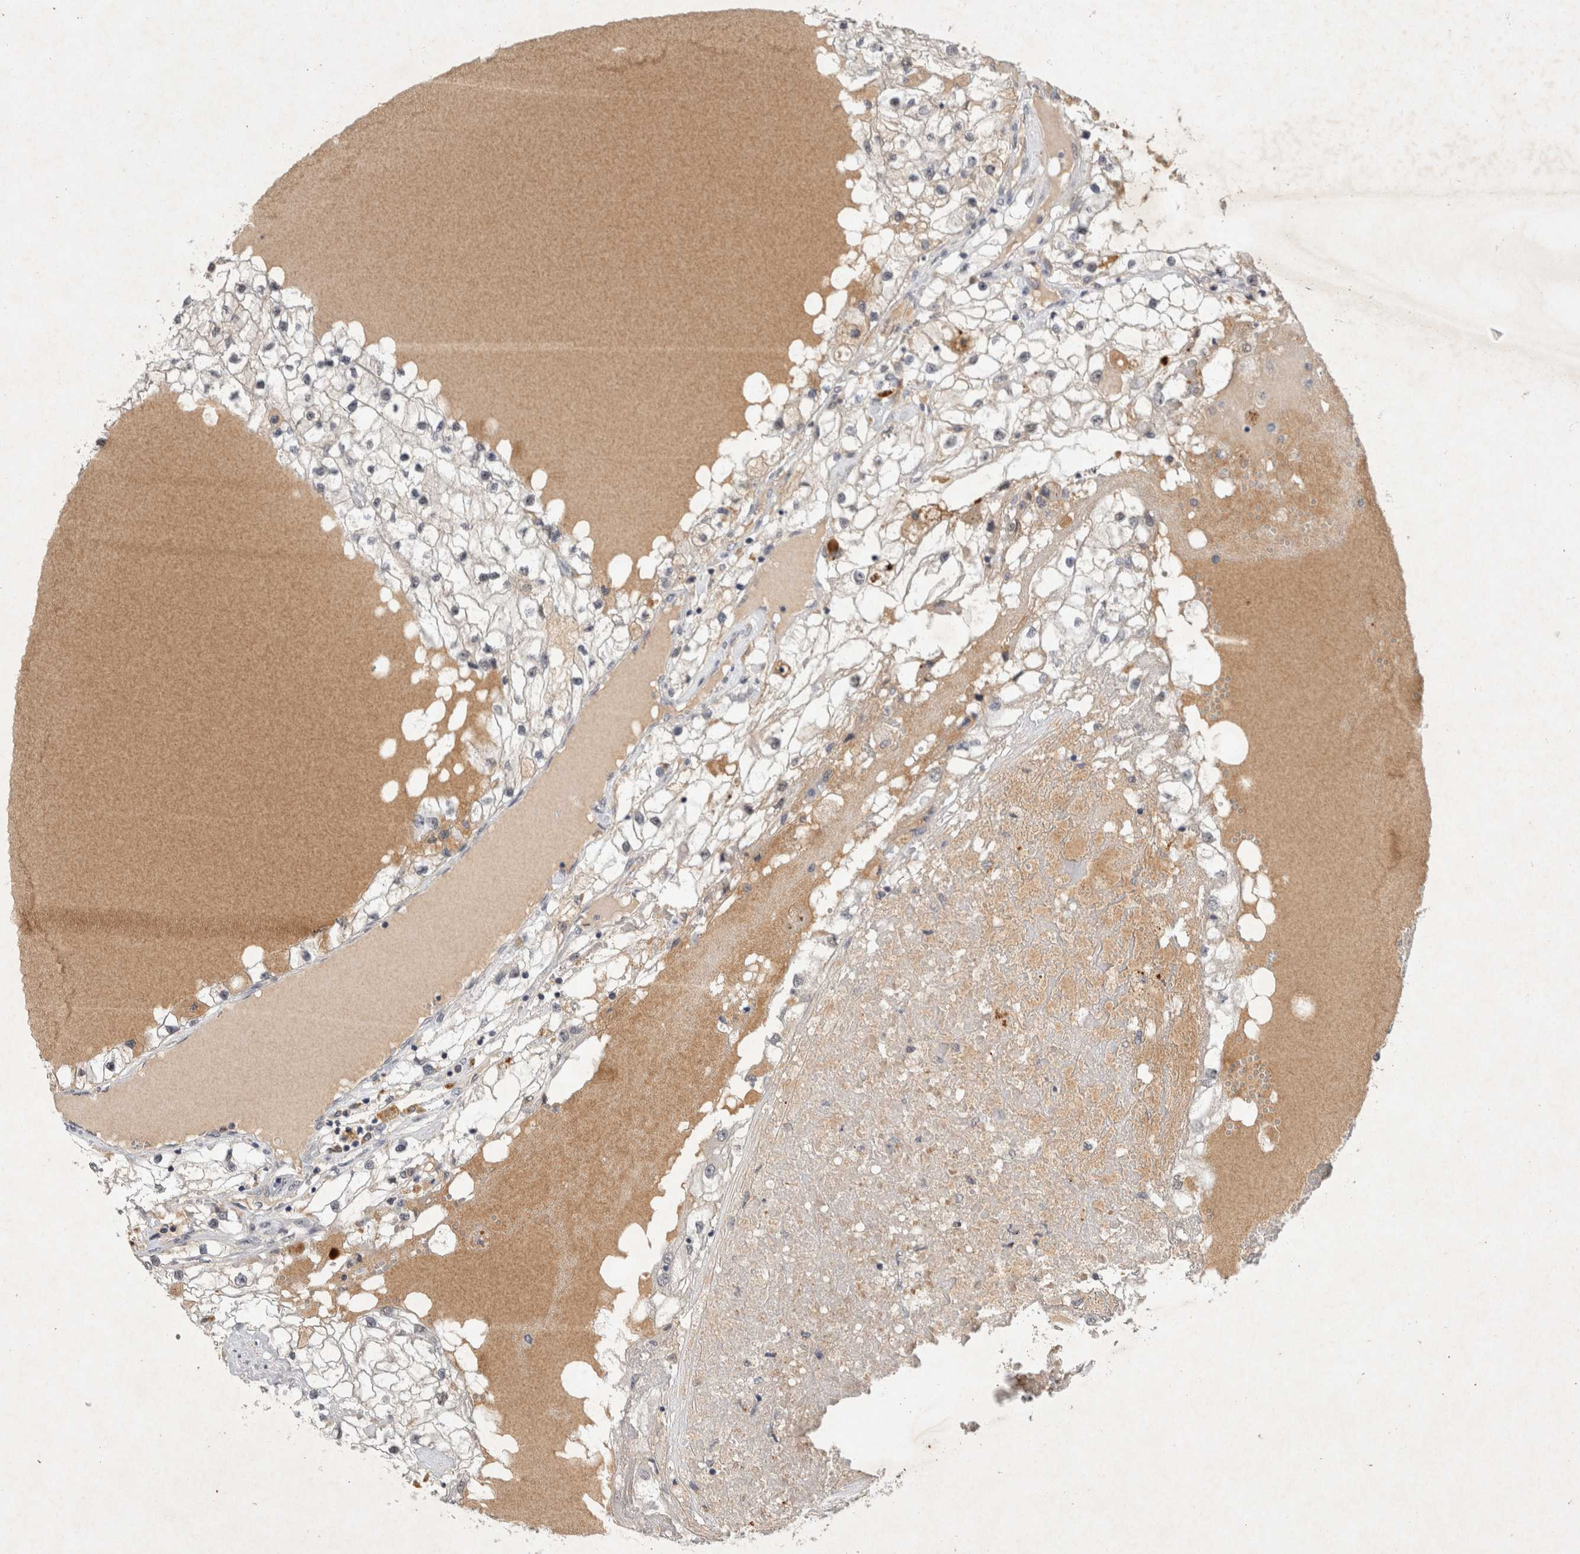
{"staining": {"intensity": "weak", "quantity": "25%-75%", "location": "cytoplasmic/membranous"}, "tissue": "renal cancer", "cell_type": "Tumor cells", "image_type": "cancer", "snomed": [{"axis": "morphology", "description": "Adenocarcinoma, NOS"}, {"axis": "topography", "description": "Kidney"}], "caption": "Weak cytoplasmic/membranous positivity for a protein is identified in about 25%-75% of tumor cells of adenocarcinoma (renal) using immunohistochemistry.", "gene": "XRCC5", "patient": {"sex": "male", "age": 68}}